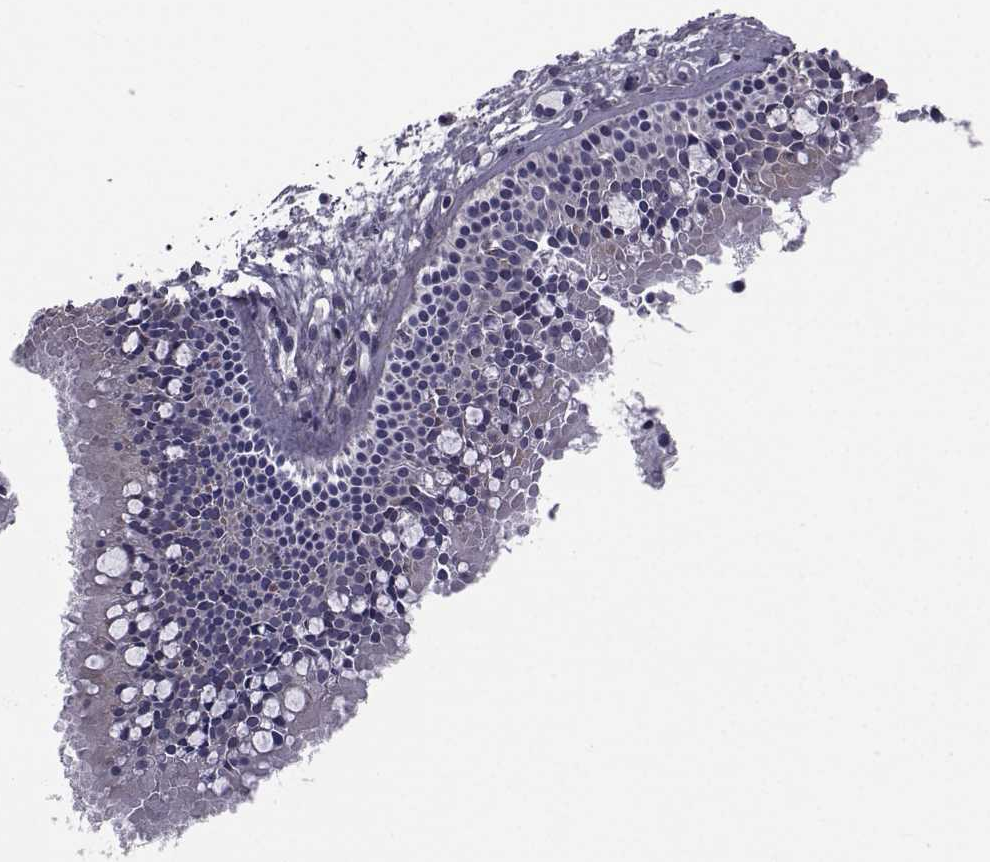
{"staining": {"intensity": "weak", "quantity": "<25%", "location": "cytoplasmic/membranous"}, "tissue": "nasopharynx", "cell_type": "Respiratory epithelial cells", "image_type": "normal", "snomed": [{"axis": "morphology", "description": "Normal tissue, NOS"}, {"axis": "topography", "description": "Nasopharynx"}], "caption": "This is an immunohistochemistry (IHC) micrograph of normal human nasopharynx. There is no staining in respiratory epithelial cells.", "gene": "SLC30A10", "patient": {"sex": "male", "age": 83}}